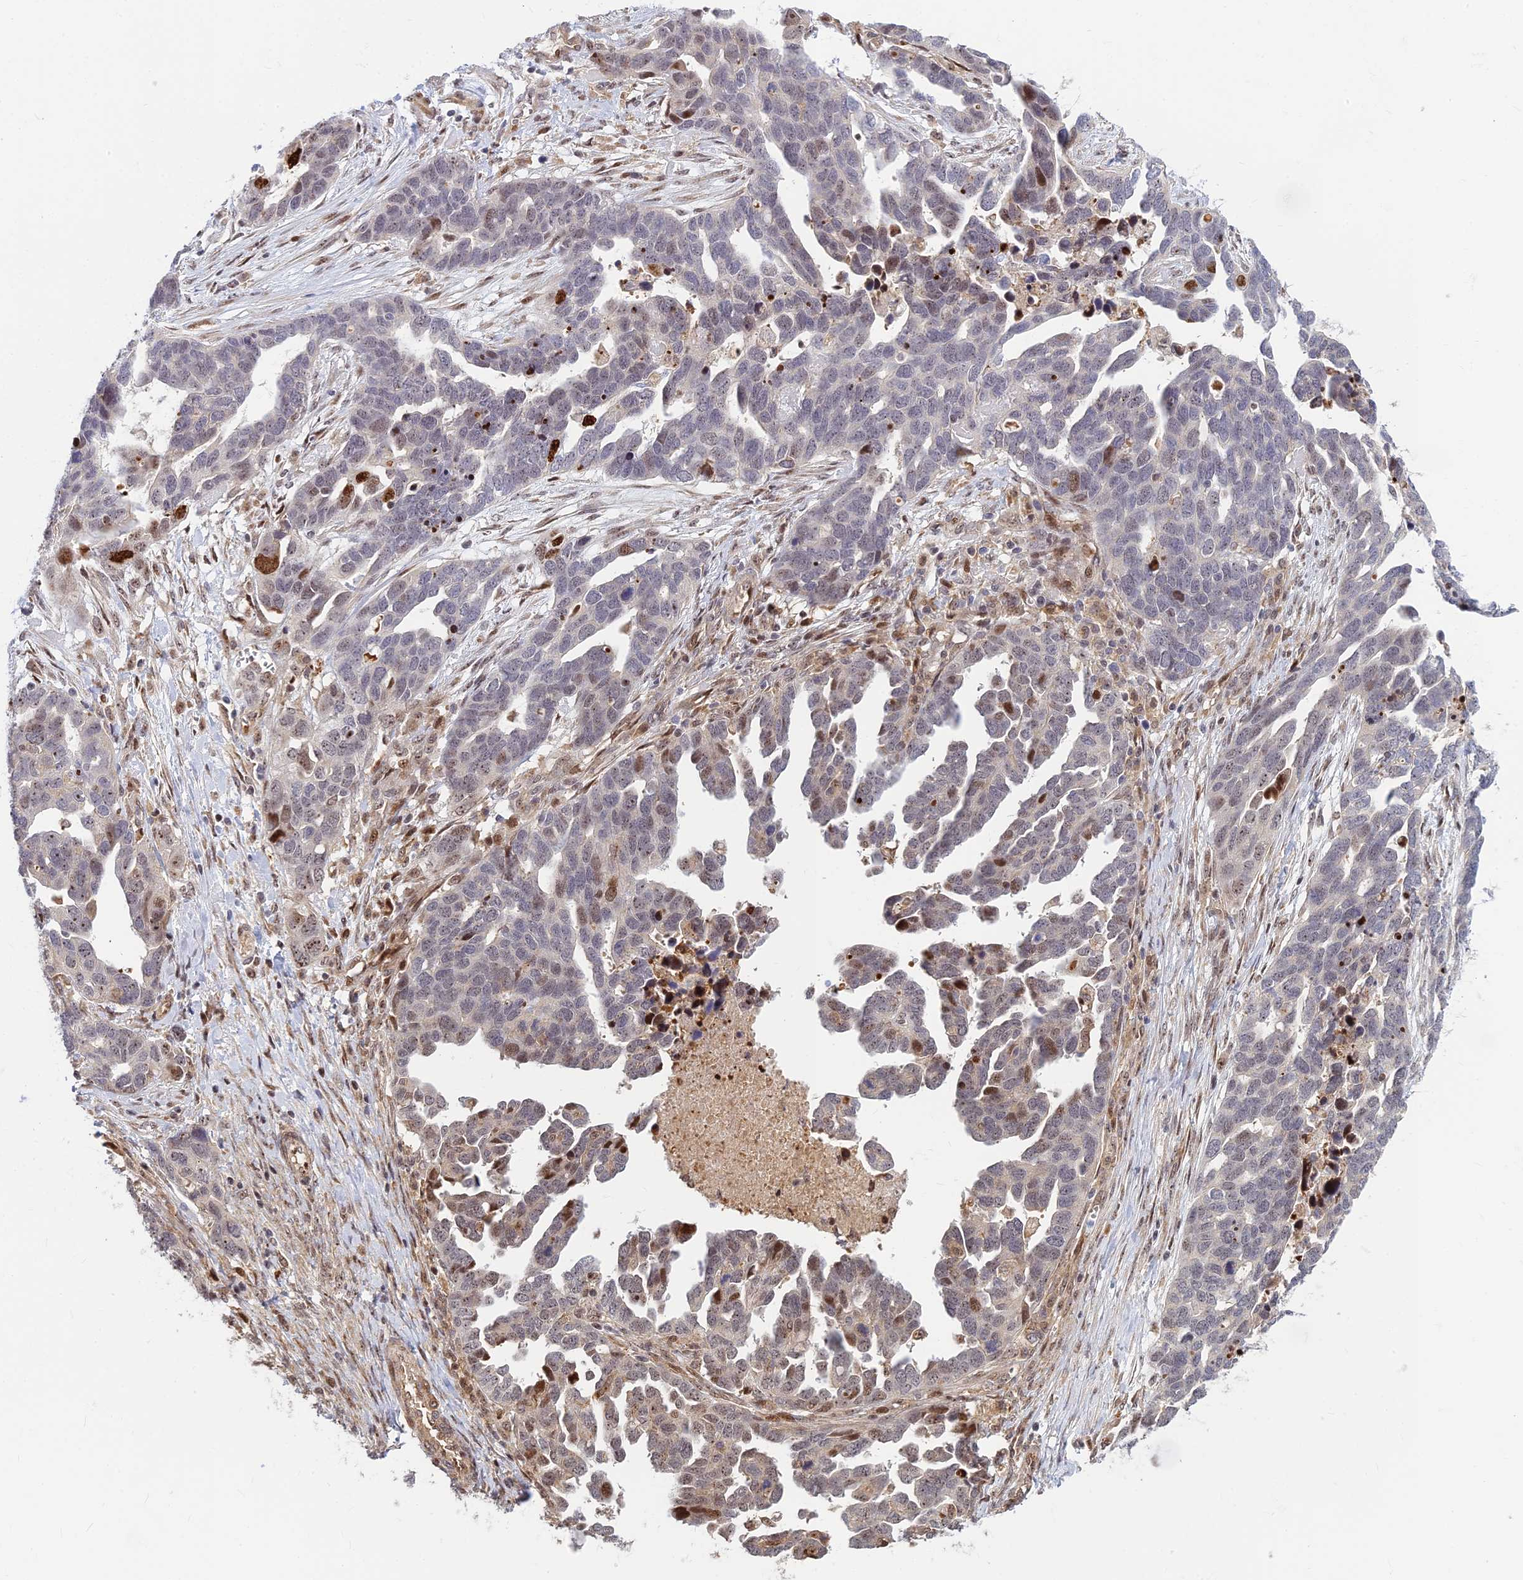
{"staining": {"intensity": "strong", "quantity": "<25%", "location": "nuclear"}, "tissue": "ovarian cancer", "cell_type": "Tumor cells", "image_type": "cancer", "snomed": [{"axis": "morphology", "description": "Cystadenocarcinoma, serous, NOS"}, {"axis": "topography", "description": "Ovary"}], "caption": "Ovarian cancer stained with a protein marker exhibits strong staining in tumor cells.", "gene": "UFSP2", "patient": {"sex": "female", "age": 54}}